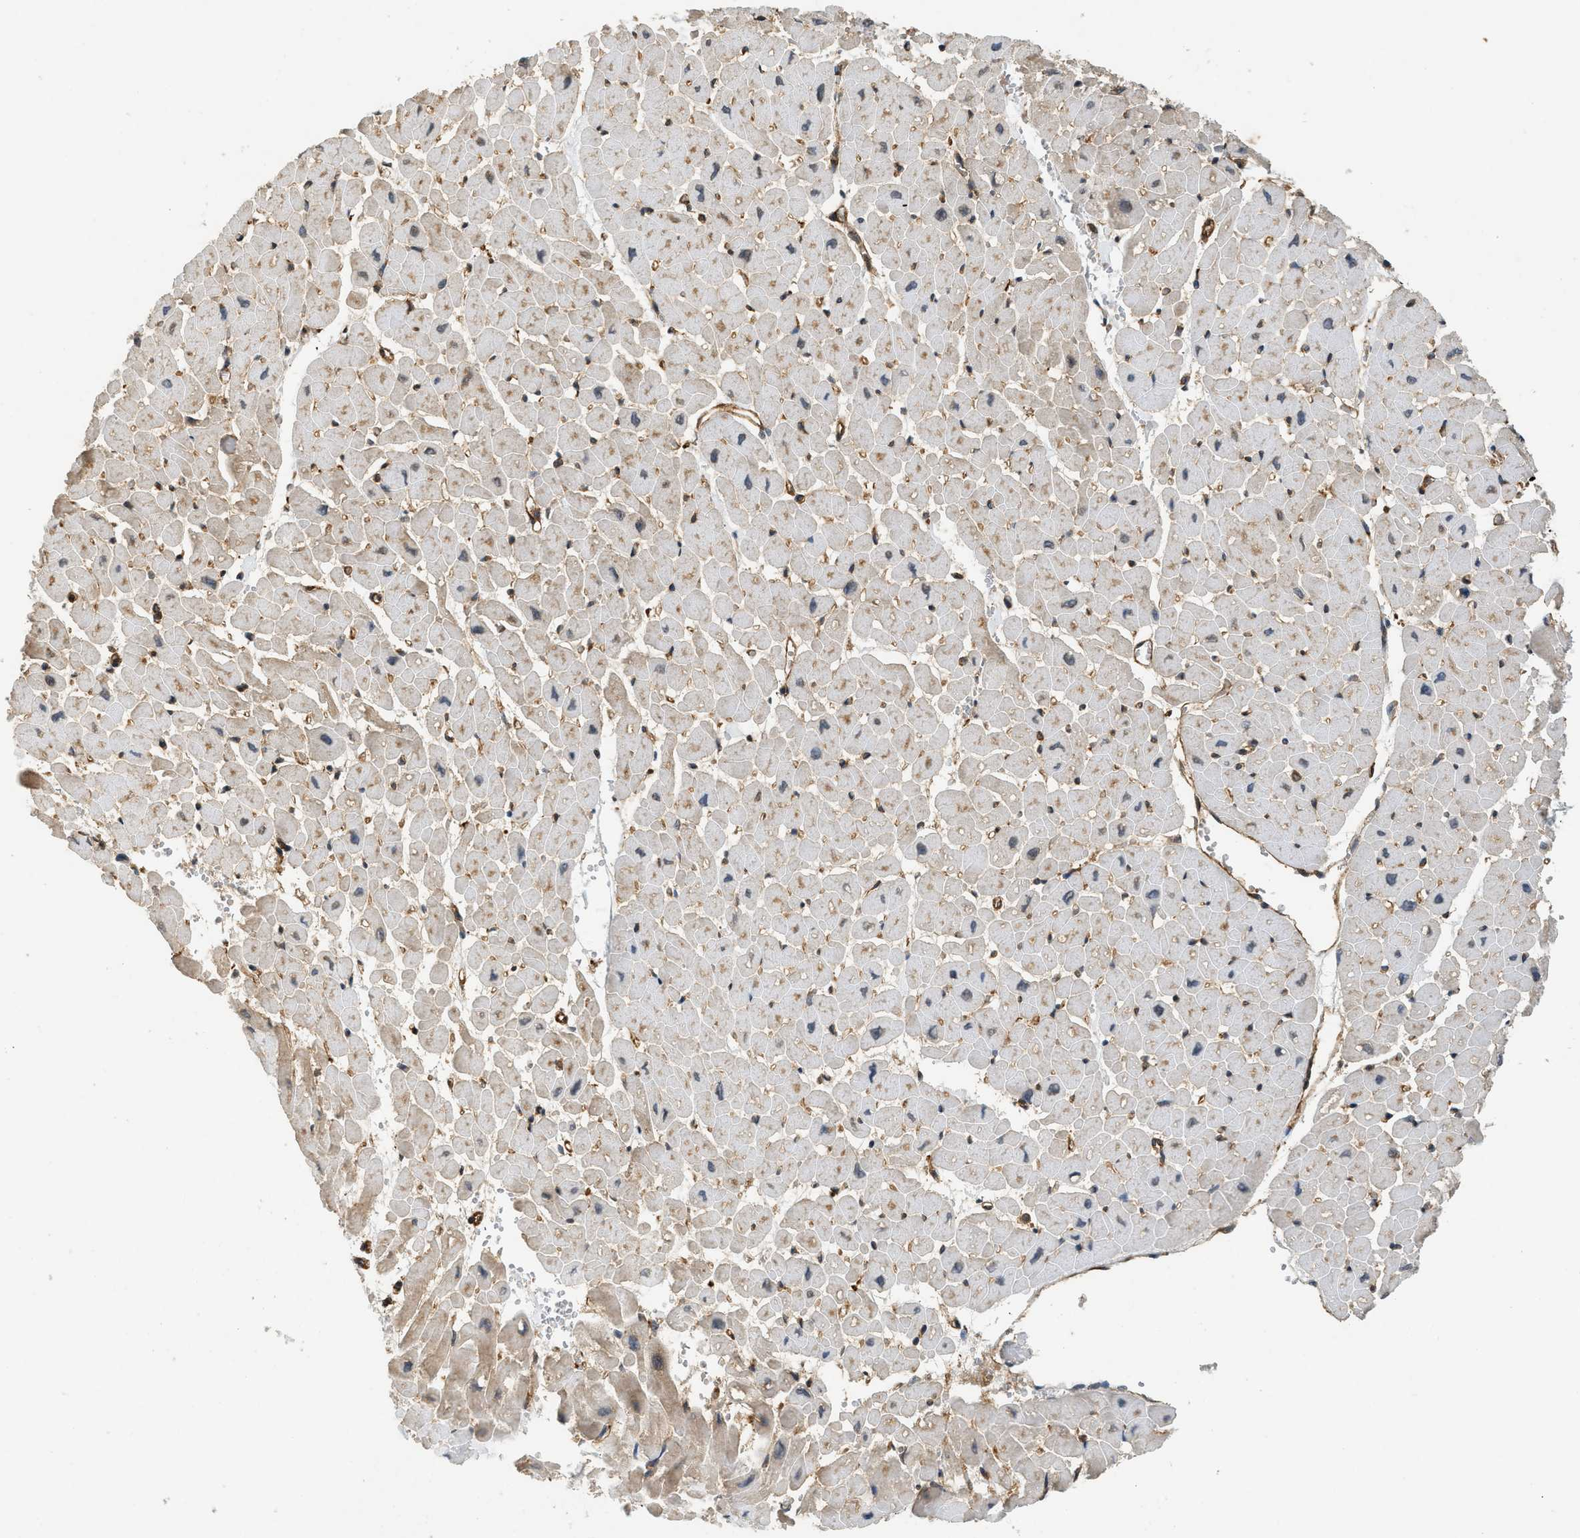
{"staining": {"intensity": "weak", "quantity": "25%-75%", "location": "cytoplasmic/membranous"}, "tissue": "heart muscle", "cell_type": "Cardiomyocytes", "image_type": "normal", "snomed": [{"axis": "morphology", "description": "Normal tissue, NOS"}, {"axis": "topography", "description": "Heart"}], "caption": "DAB immunohistochemical staining of normal heart muscle exhibits weak cytoplasmic/membranous protein expression in approximately 25%-75% of cardiomyocytes. The protein of interest is stained brown, and the nuclei are stained in blue (DAB (3,3'-diaminobenzidine) IHC with brightfield microscopy, high magnification).", "gene": "HIP1", "patient": {"sex": "male", "age": 45}}